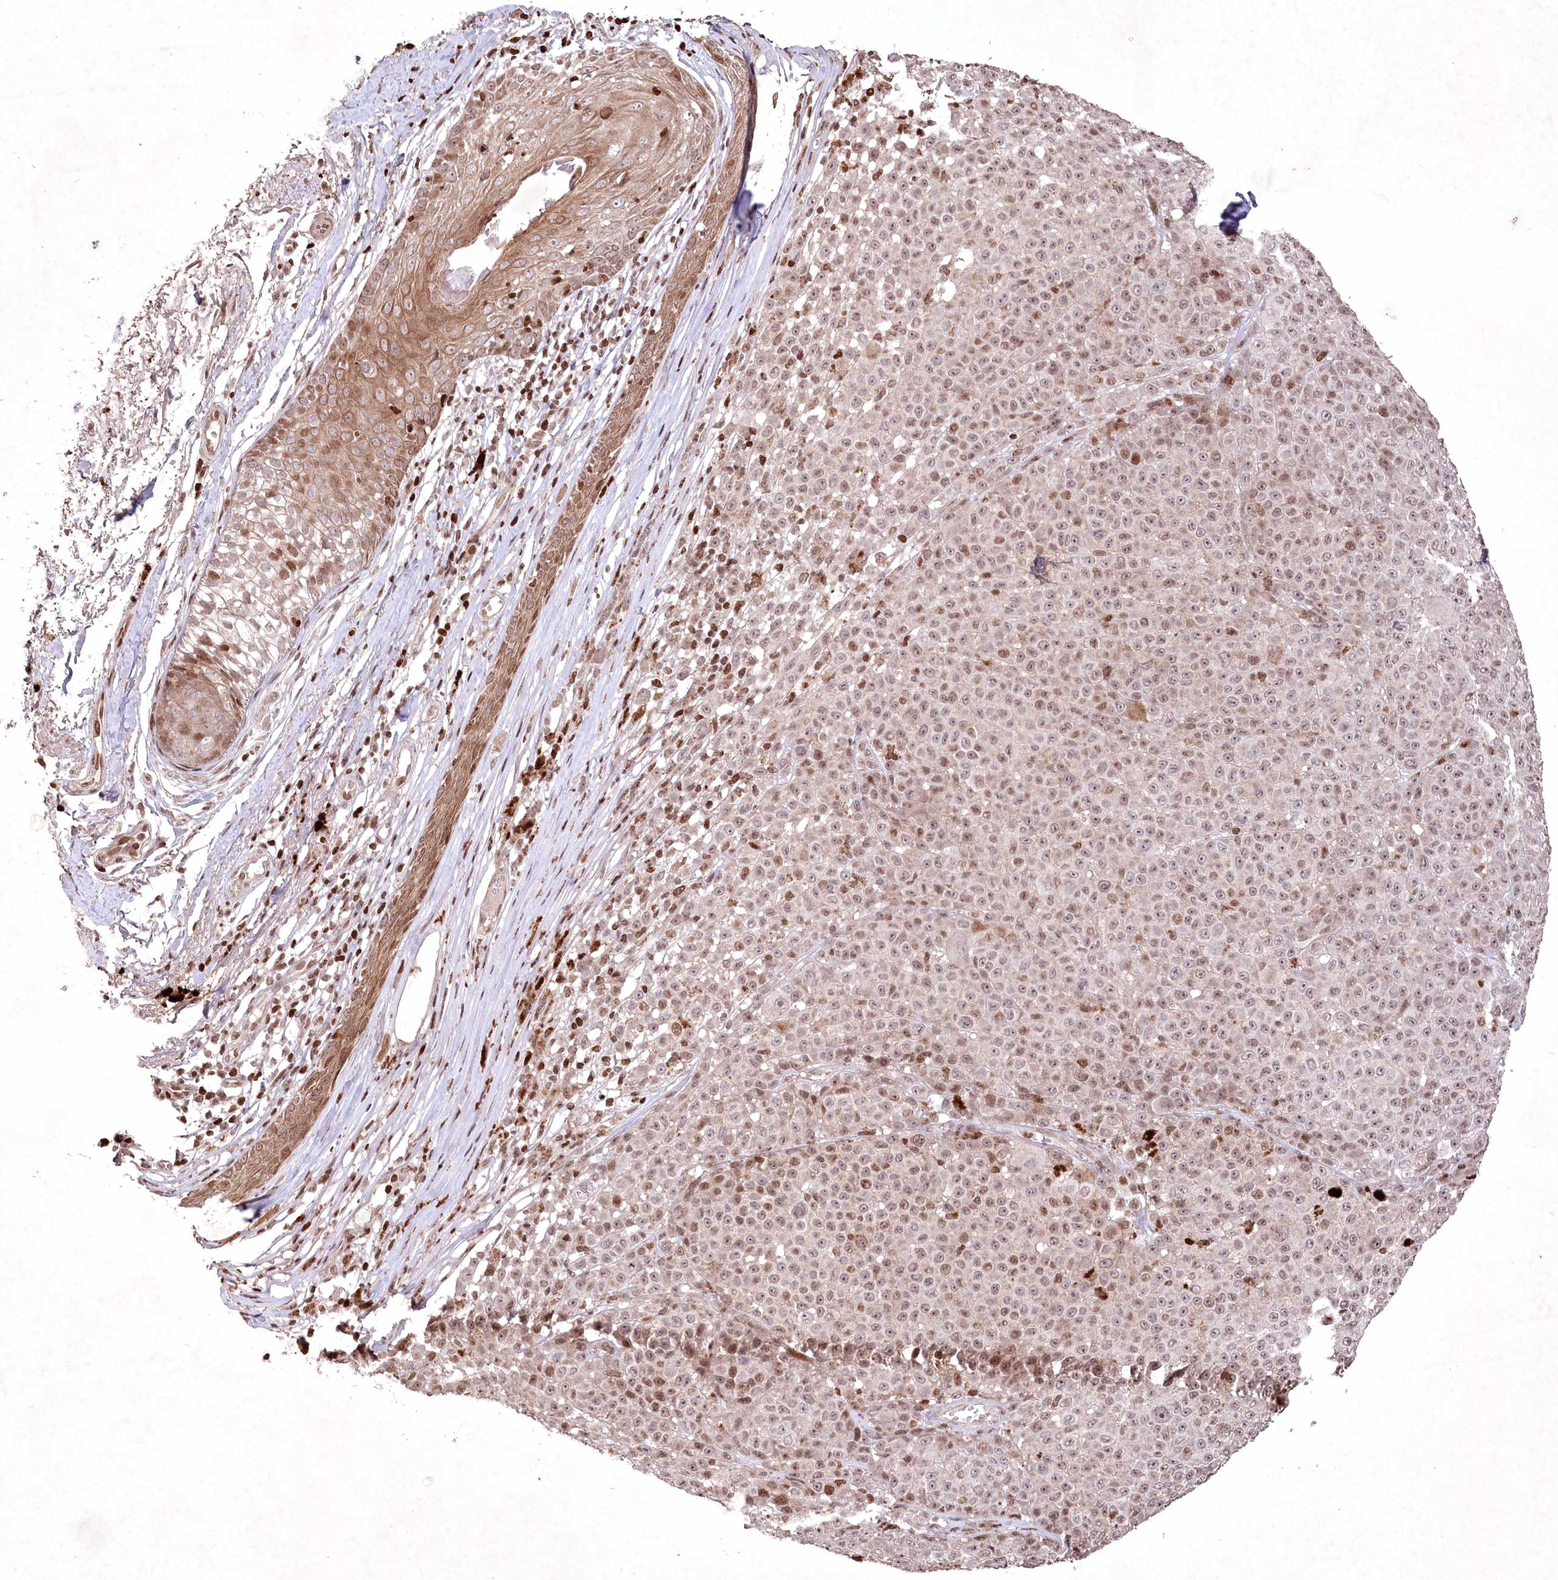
{"staining": {"intensity": "moderate", "quantity": ">75%", "location": "nuclear"}, "tissue": "melanoma", "cell_type": "Tumor cells", "image_type": "cancer", "snomed": [{"axis": "morphology", "description": "Malignant melanoma, NOS"}, {"axis": "topography", "description": "Skin"}], "caption": "Moderate nuclear staining for a protein is appreciated in approximately >75% of tumor cells of melanoma using immunohistochemistry (IHC).", "gene": "CCSER2", "patient": {"sex": "female", "age": 94}}